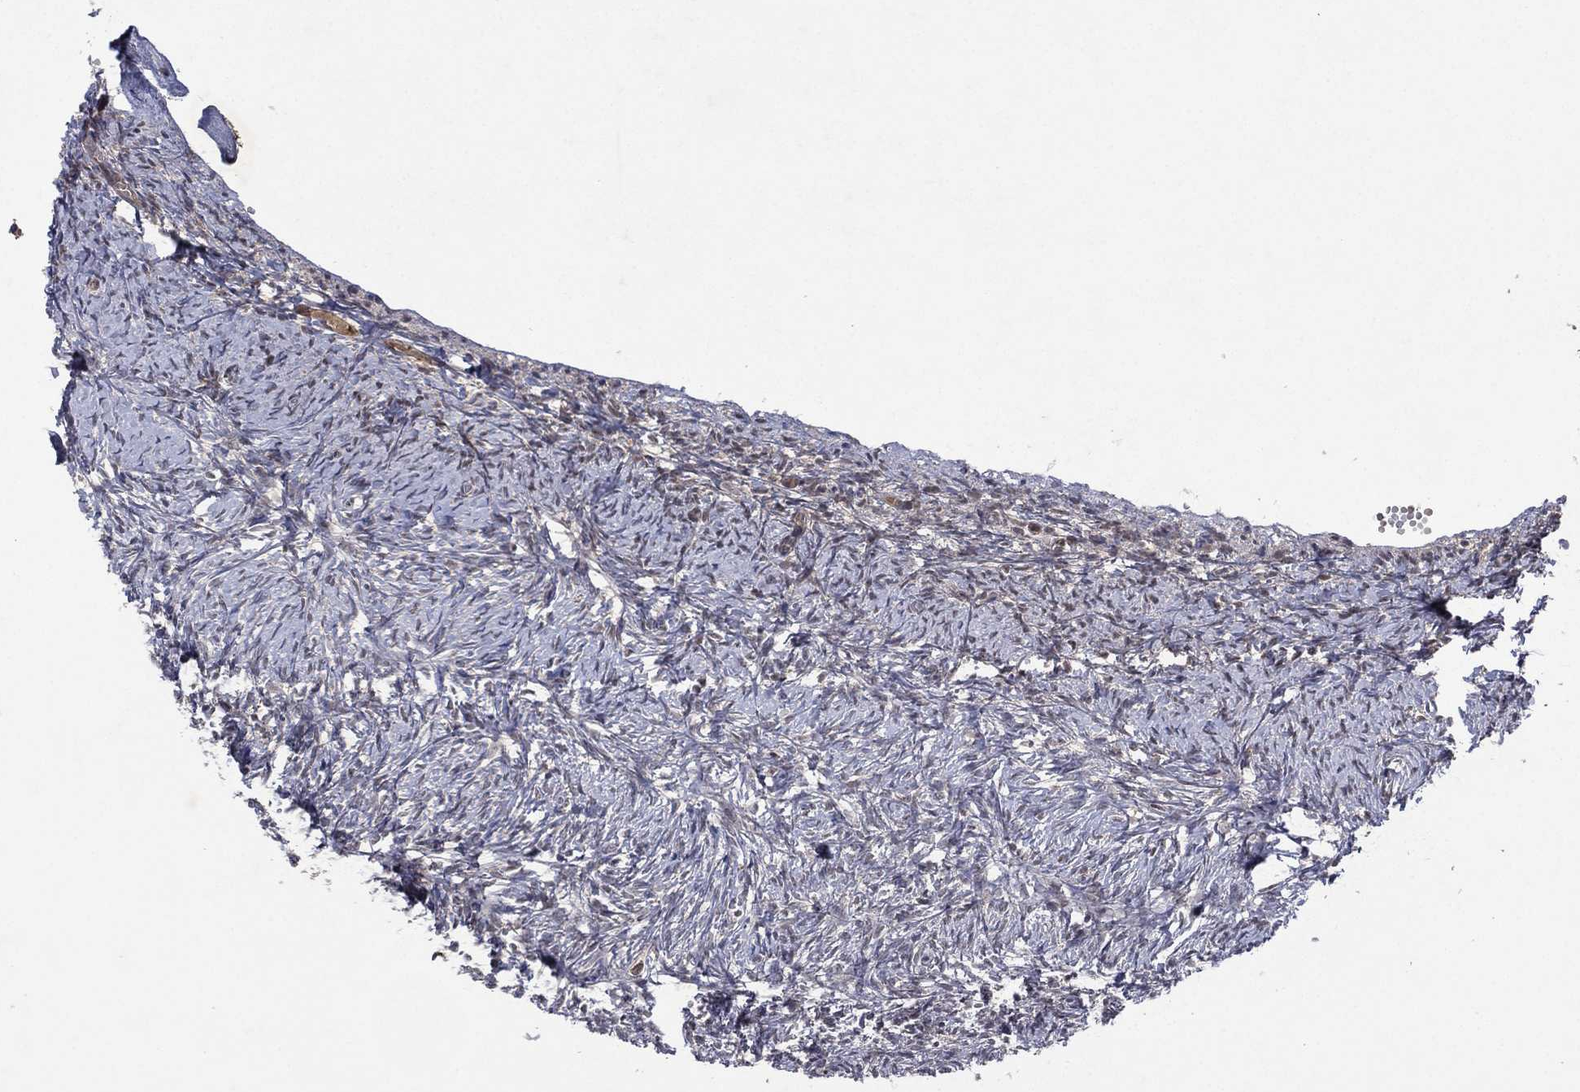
{"staining": {"intensity": "negative", "quantity": "none", "location": "none"}, "tissue": "ovary", "cell_type": "Follicle cells", "image_type": "normal", "snomed": [{"axis": "morphology", "description": "Normal tissue, NOS"}, {"axis": "topography", "description": "Ovary"}], "caption": "This is a image of immunohistochemistry staining of normal ovary, which shows no expression in follicle cells. (DAB immunohistochemistry (IHC) with hematoxylin counter stain).", "gene": "ATG4B", "patient": {"sex": "female", "age": 43}}